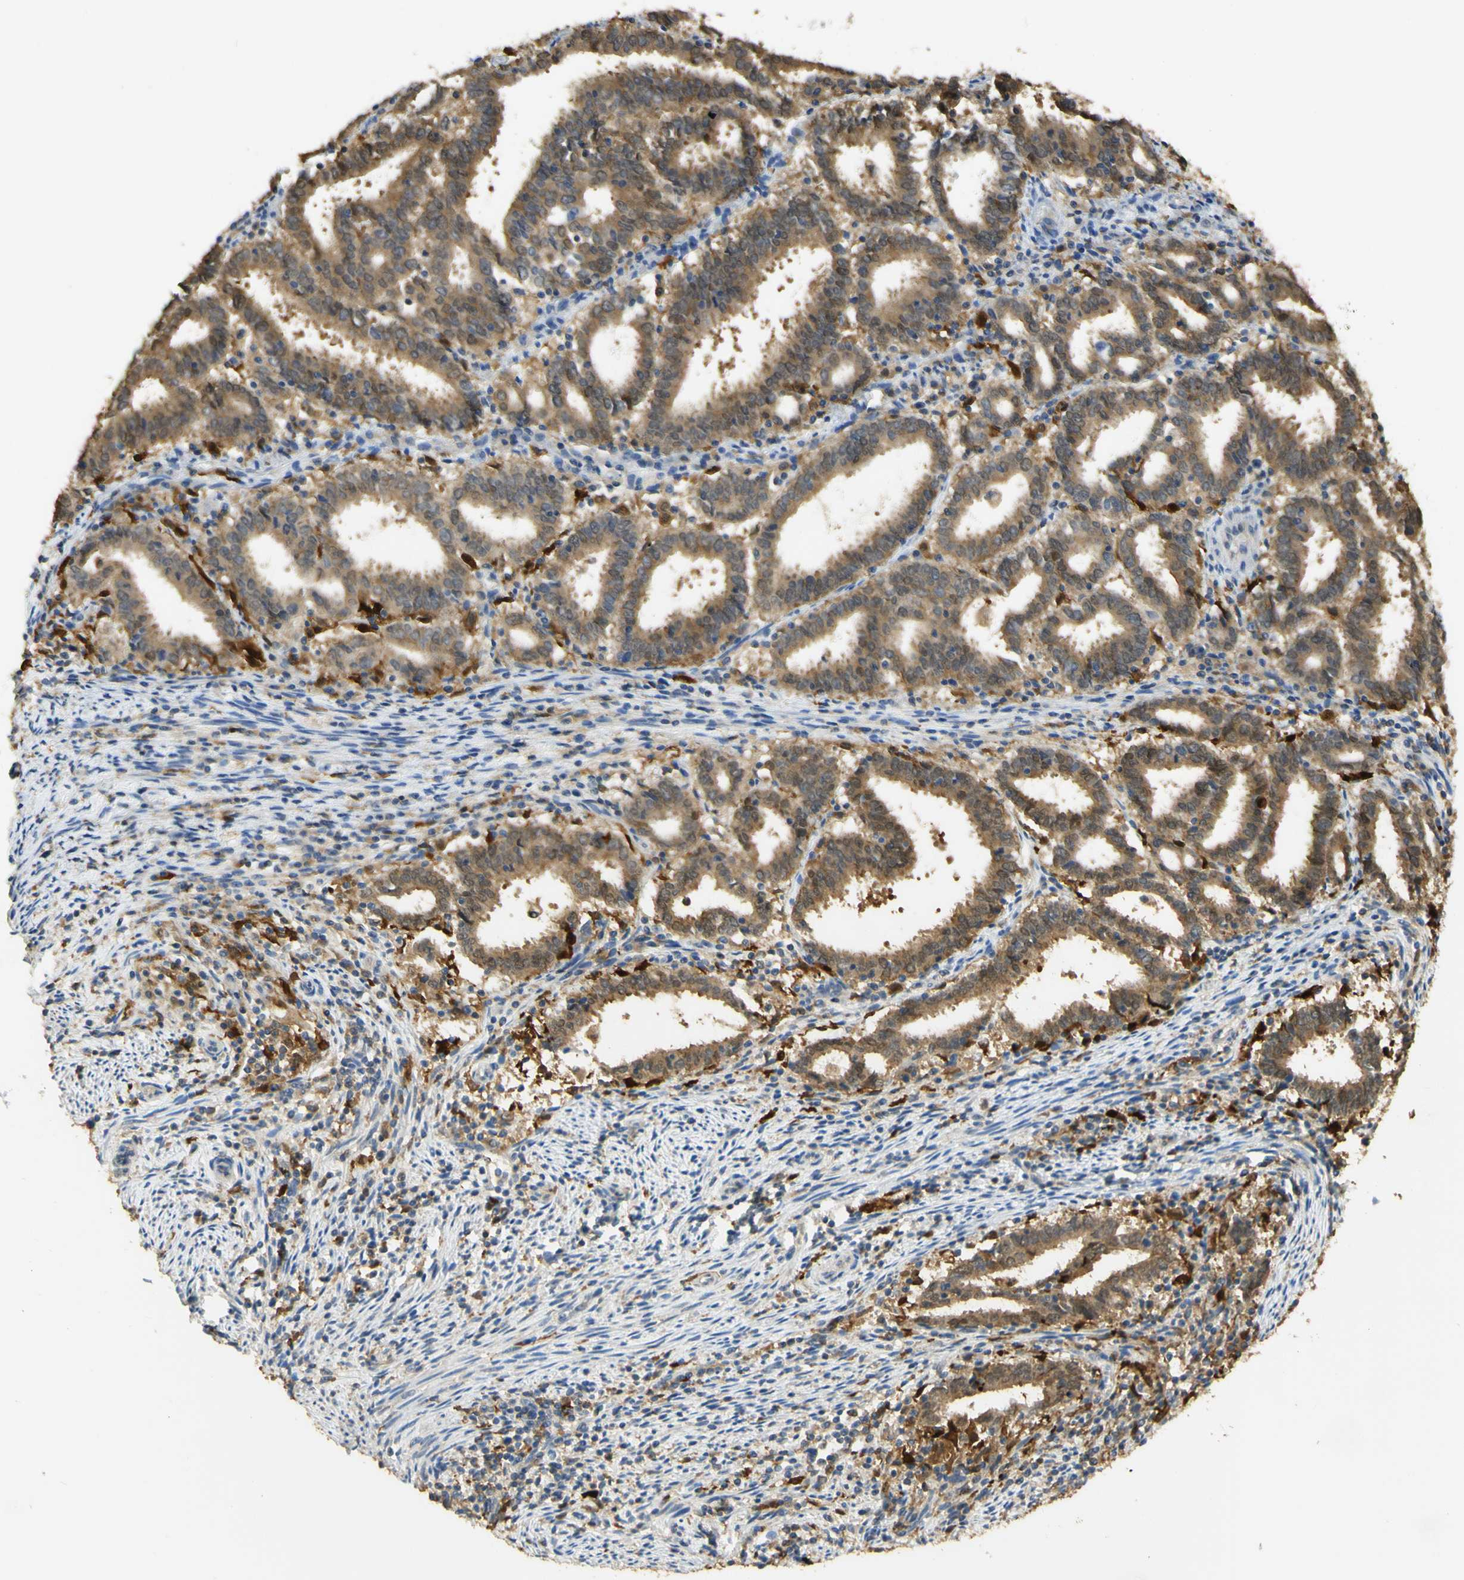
{"staining": {"intensity": "moderate", "quantity": ">75%", "location": "cytoplasmic/membranous"}, "tissue": "endometrial cancer", "cell_type": "Tumor cells", "image_type": "cancer", "snomed": [{"axis": "morphology", "description": "Adenocarcinoma, NOS"}, {"axis": "topography", "description": "Uterus"}], "caption": "Adenocarcinoma (endometrial) stained with a protein marker shows moderate staining in tumor cells.", "gene": "PAK1", "patient": {"sex": "female", "age": 83}}